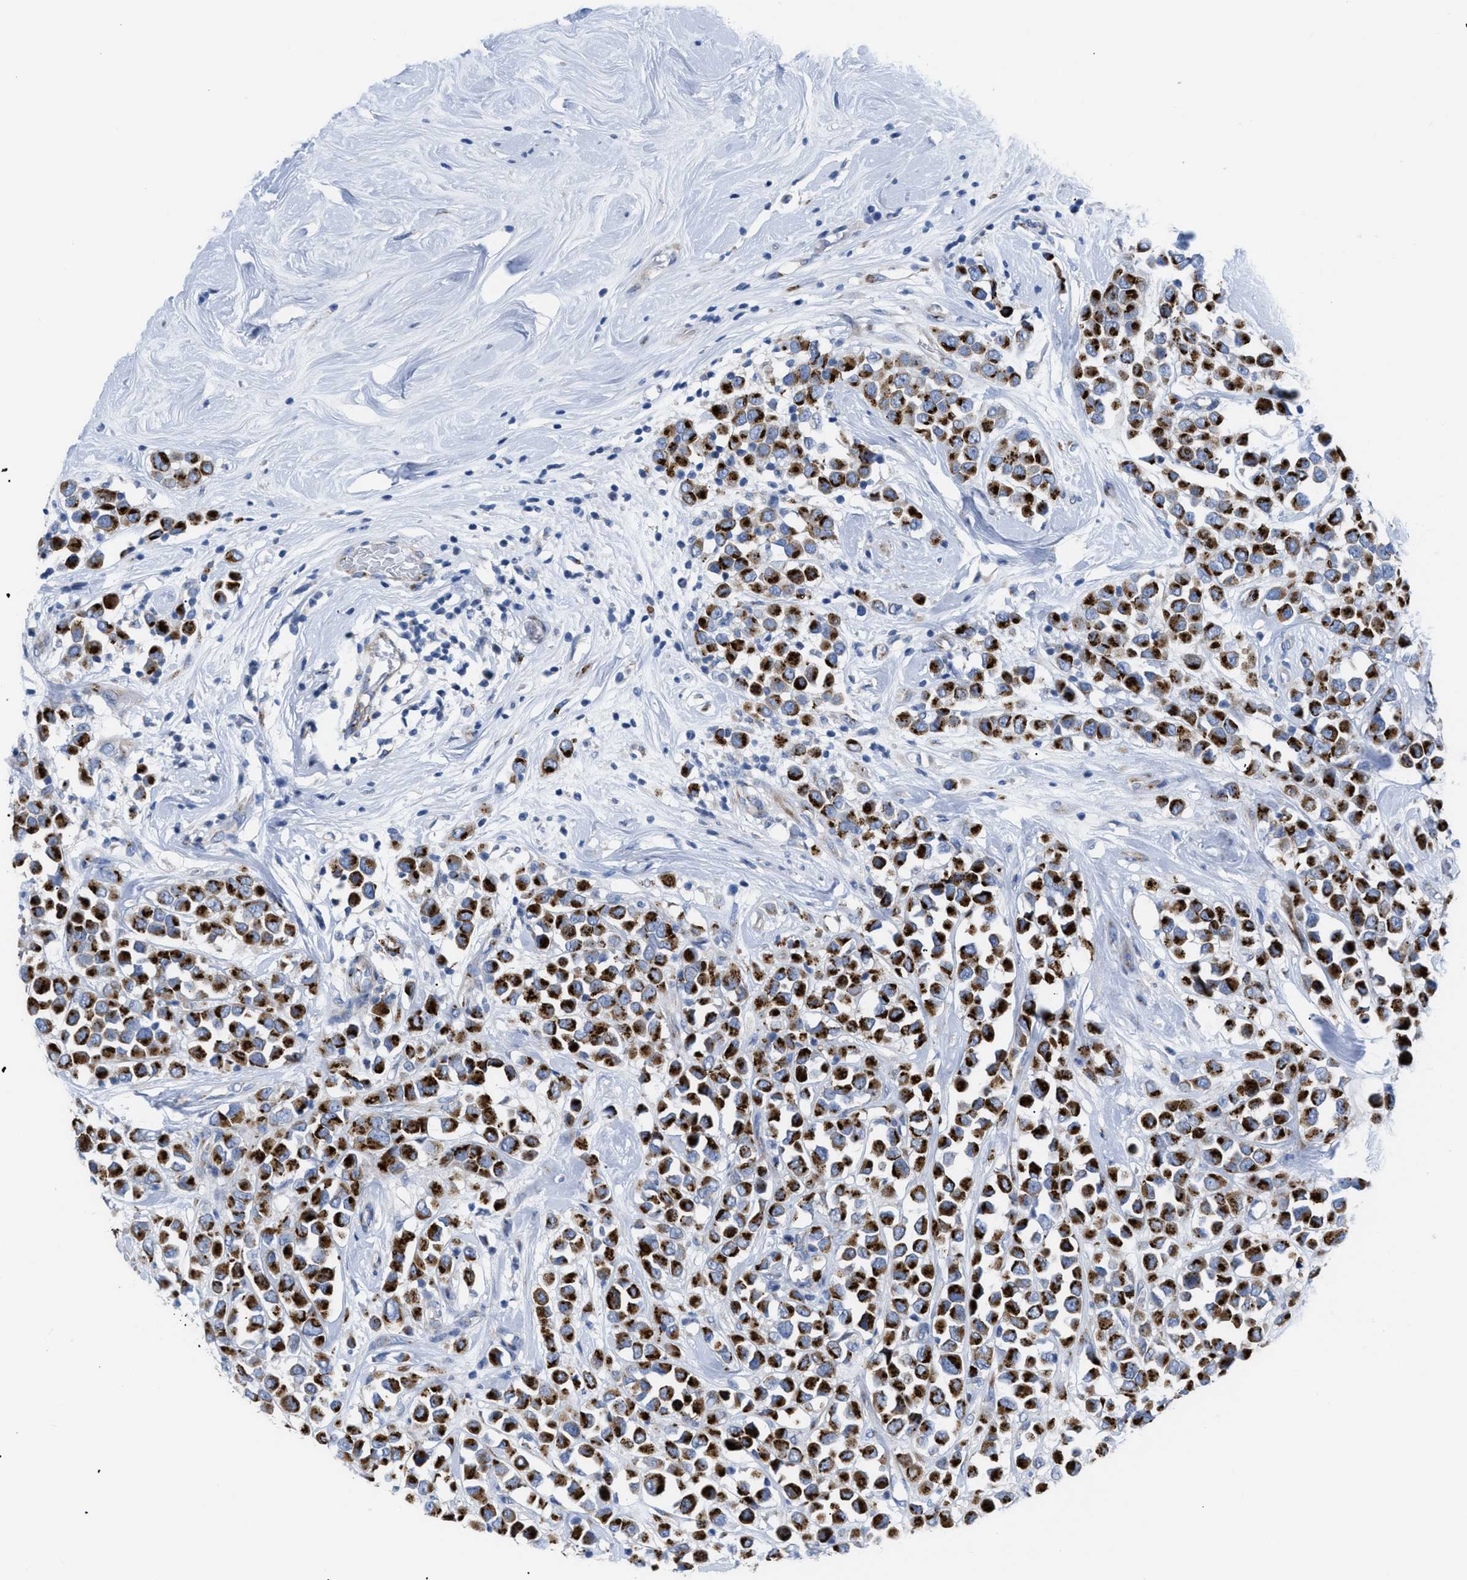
{"staining": {"intensity": "strong", "quantity": ">75%", "location": "cytoplasmic/membranous"}, "tissue": "breast cancer", "cell_type": "Tumor cells", "image_type": "cancer", "snomed": [{"axis": "morphology", "description": "Duct carcinoma"}, {"axis": "topography", "description": "Breast"}], "caption": "IHC photomicrograph of human breast infiltrating ductal carcinoma stained for a protein (brown), which reveals high levels of strong cytoplasmic/membranous staining in about >75% of tumor cells.", "gene": "TMEM17", "patient": {"sex": "female", "age": 61}}